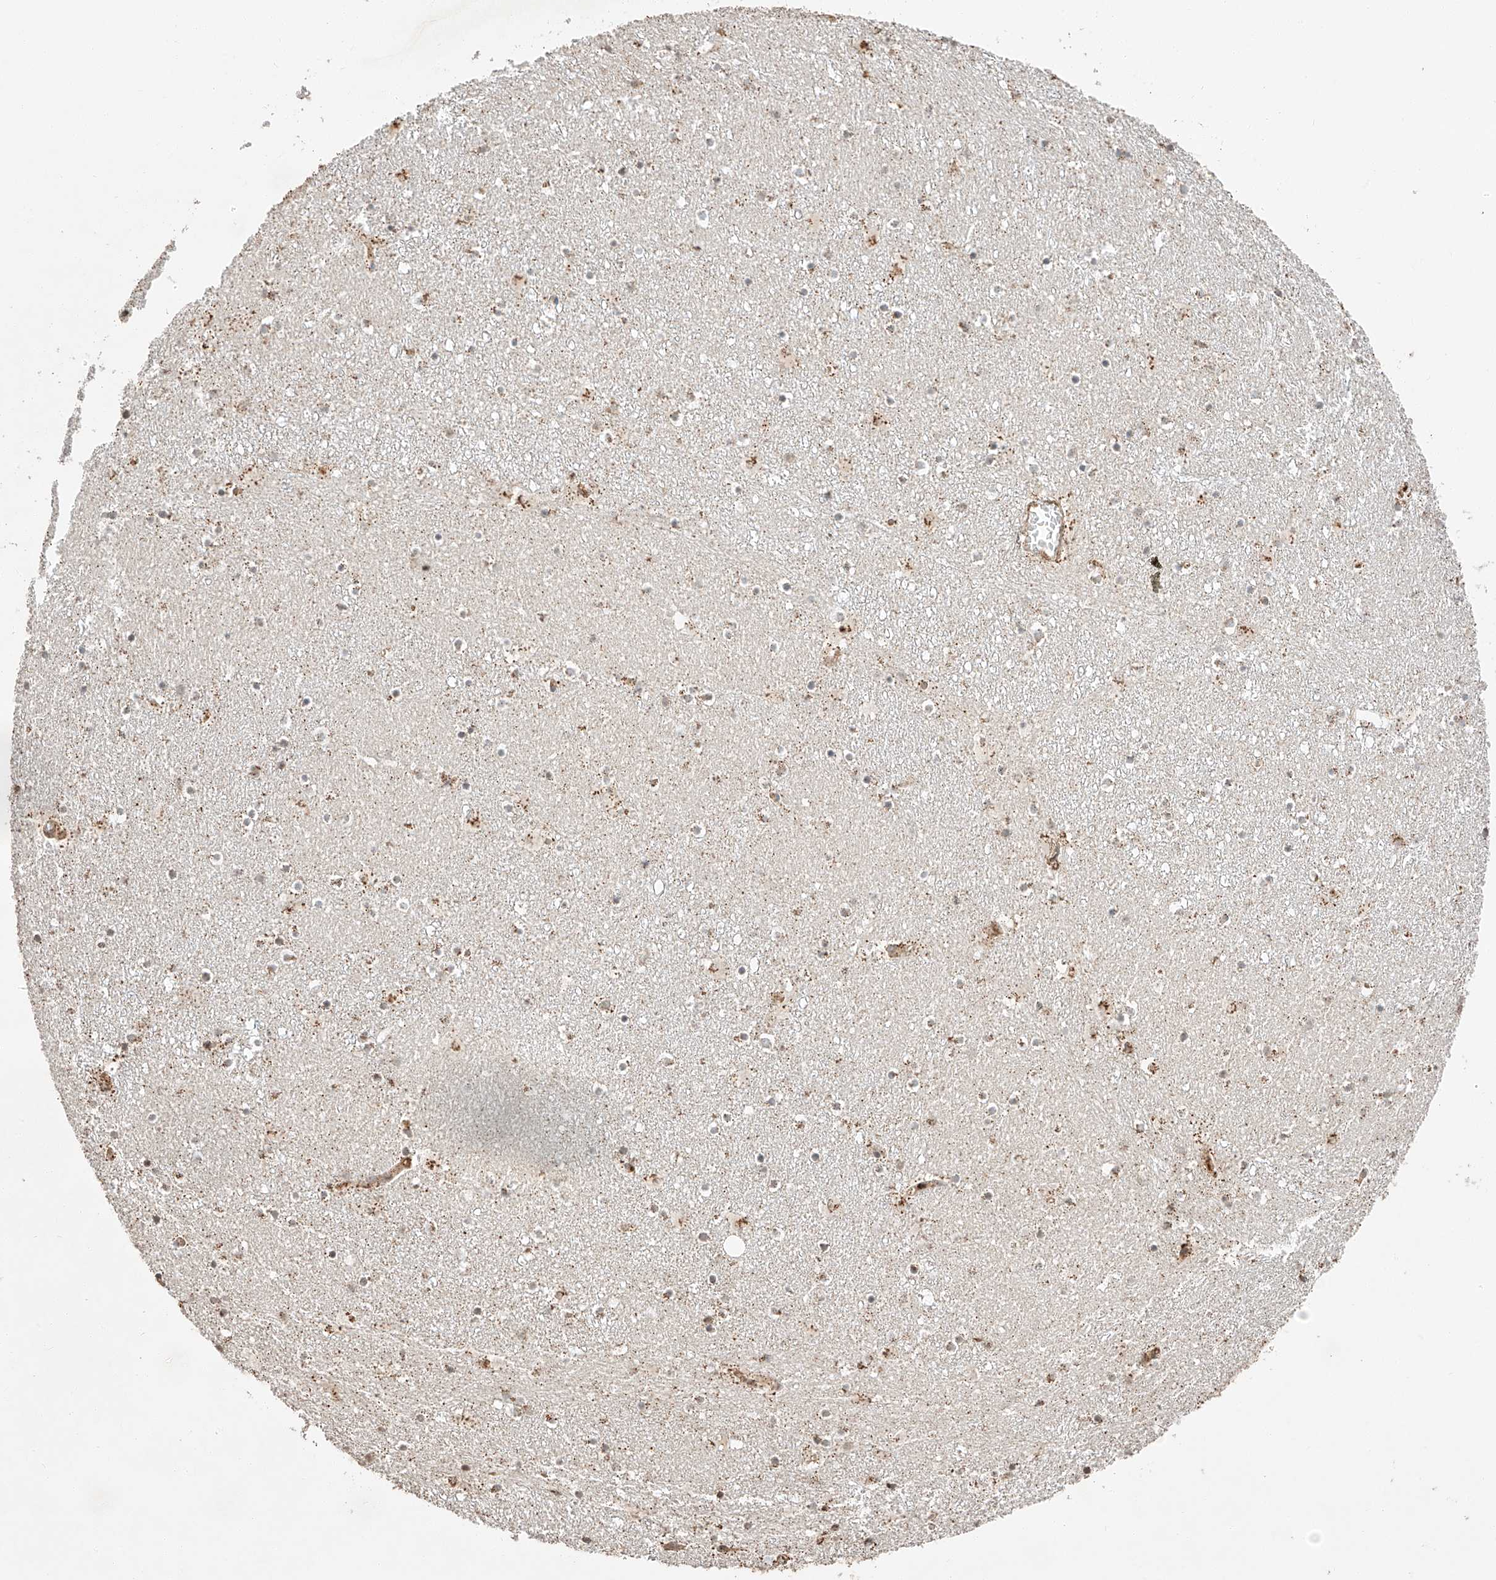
{"staining": {"intensity": "moderate", "quantity": "<25%", "location": "nuclear"}, "tissue": "caudate", "cell_type": "Glial cells", "image_type": "normal", "snomed": [{"axis": "morphology", "description": "Normal tissue, NOS"}, {"axis": "topography", "description": "Lateral ventricle wall"}], "caption": "Protein expression by IHC reveals moderate nuclear staining in about <25% of glial cells in unremarkable caudate.", "gene": "ARHGAP33", "patient": {"sex": "male", "age": 45}}